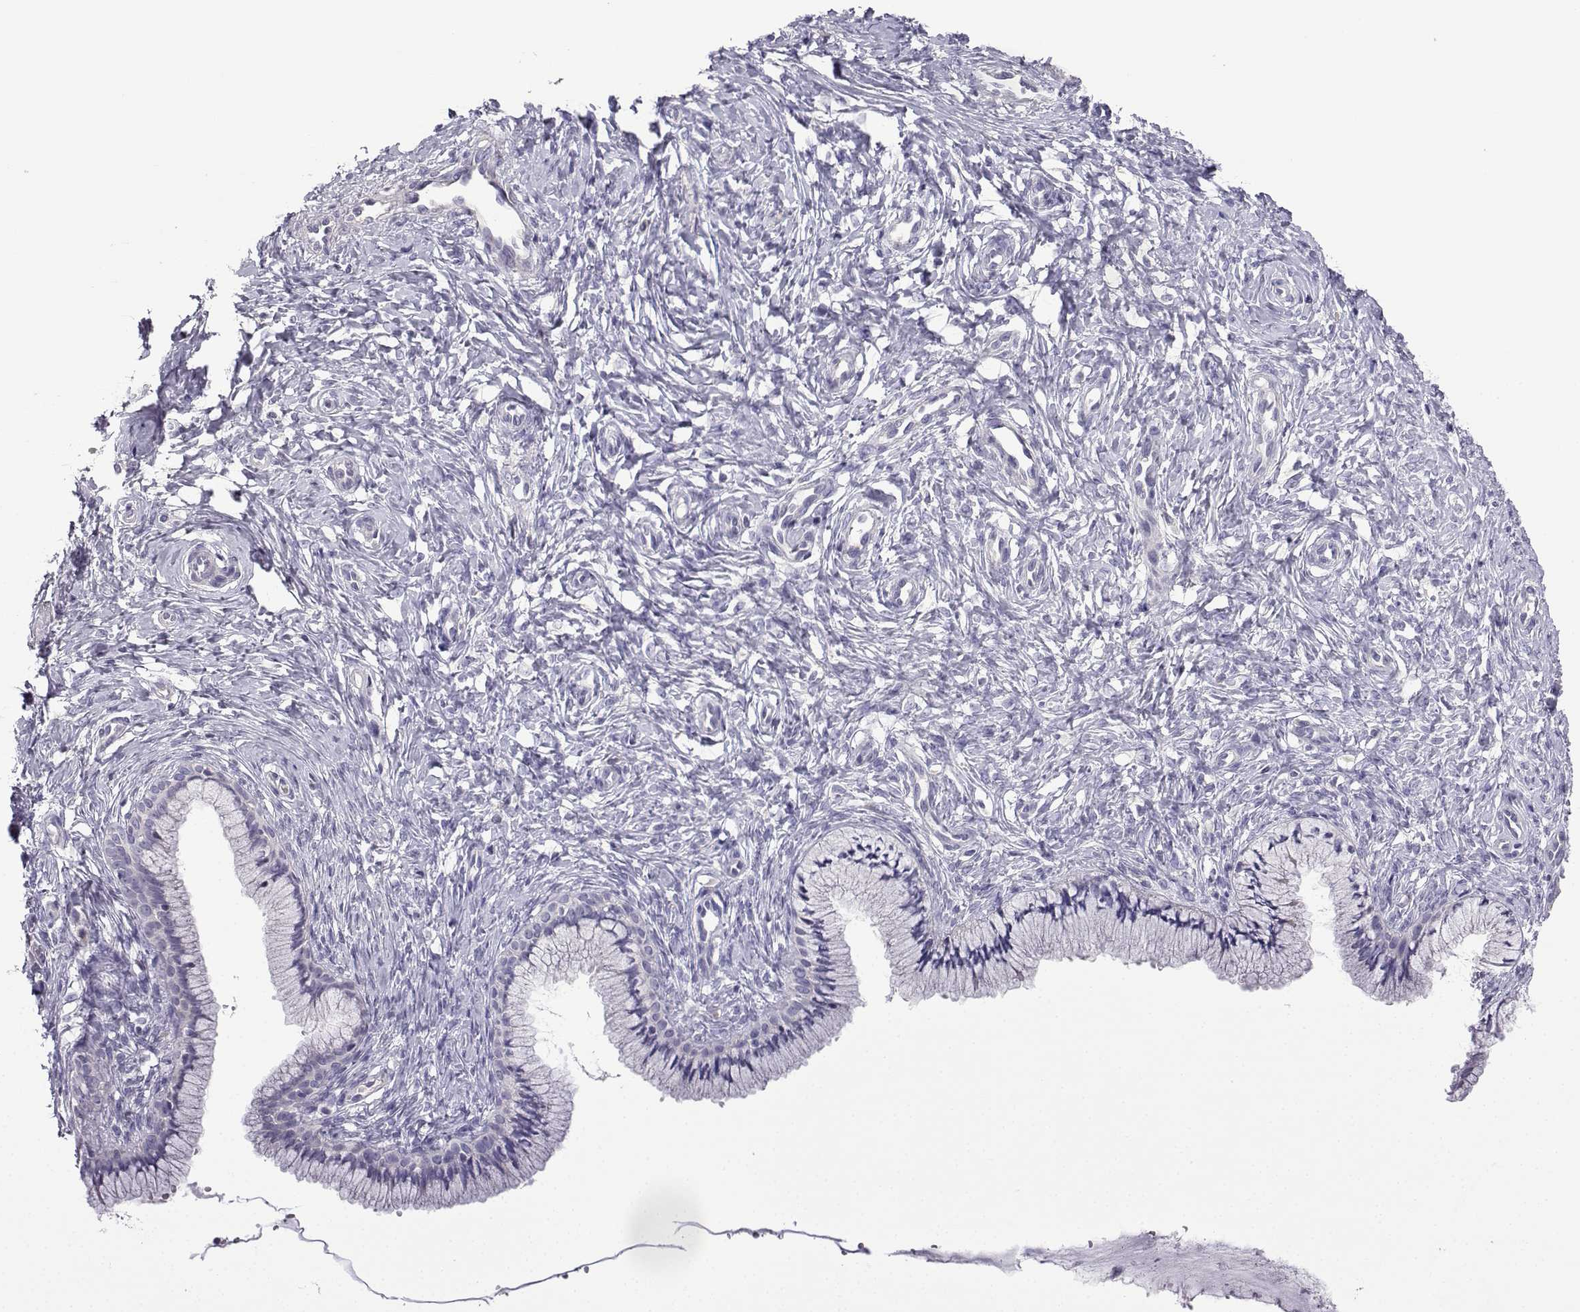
{"staining": {"intensity": "negative", "quantity": "none", "location": "none"}, "tissue": "cervix", "cell_type": "Glandular cells", "image_type": "normal", "snomed": [{"axis": "morphology", "description": "Normal tissue, NOS"}, {"axis": "topography", "description": "Cervix"}], "caption": "Cervix stained for a protein using IHC reveals no expression glandular cells.", "gene": "SPACA7", "patient": {"sex": "female", "age": 37}}